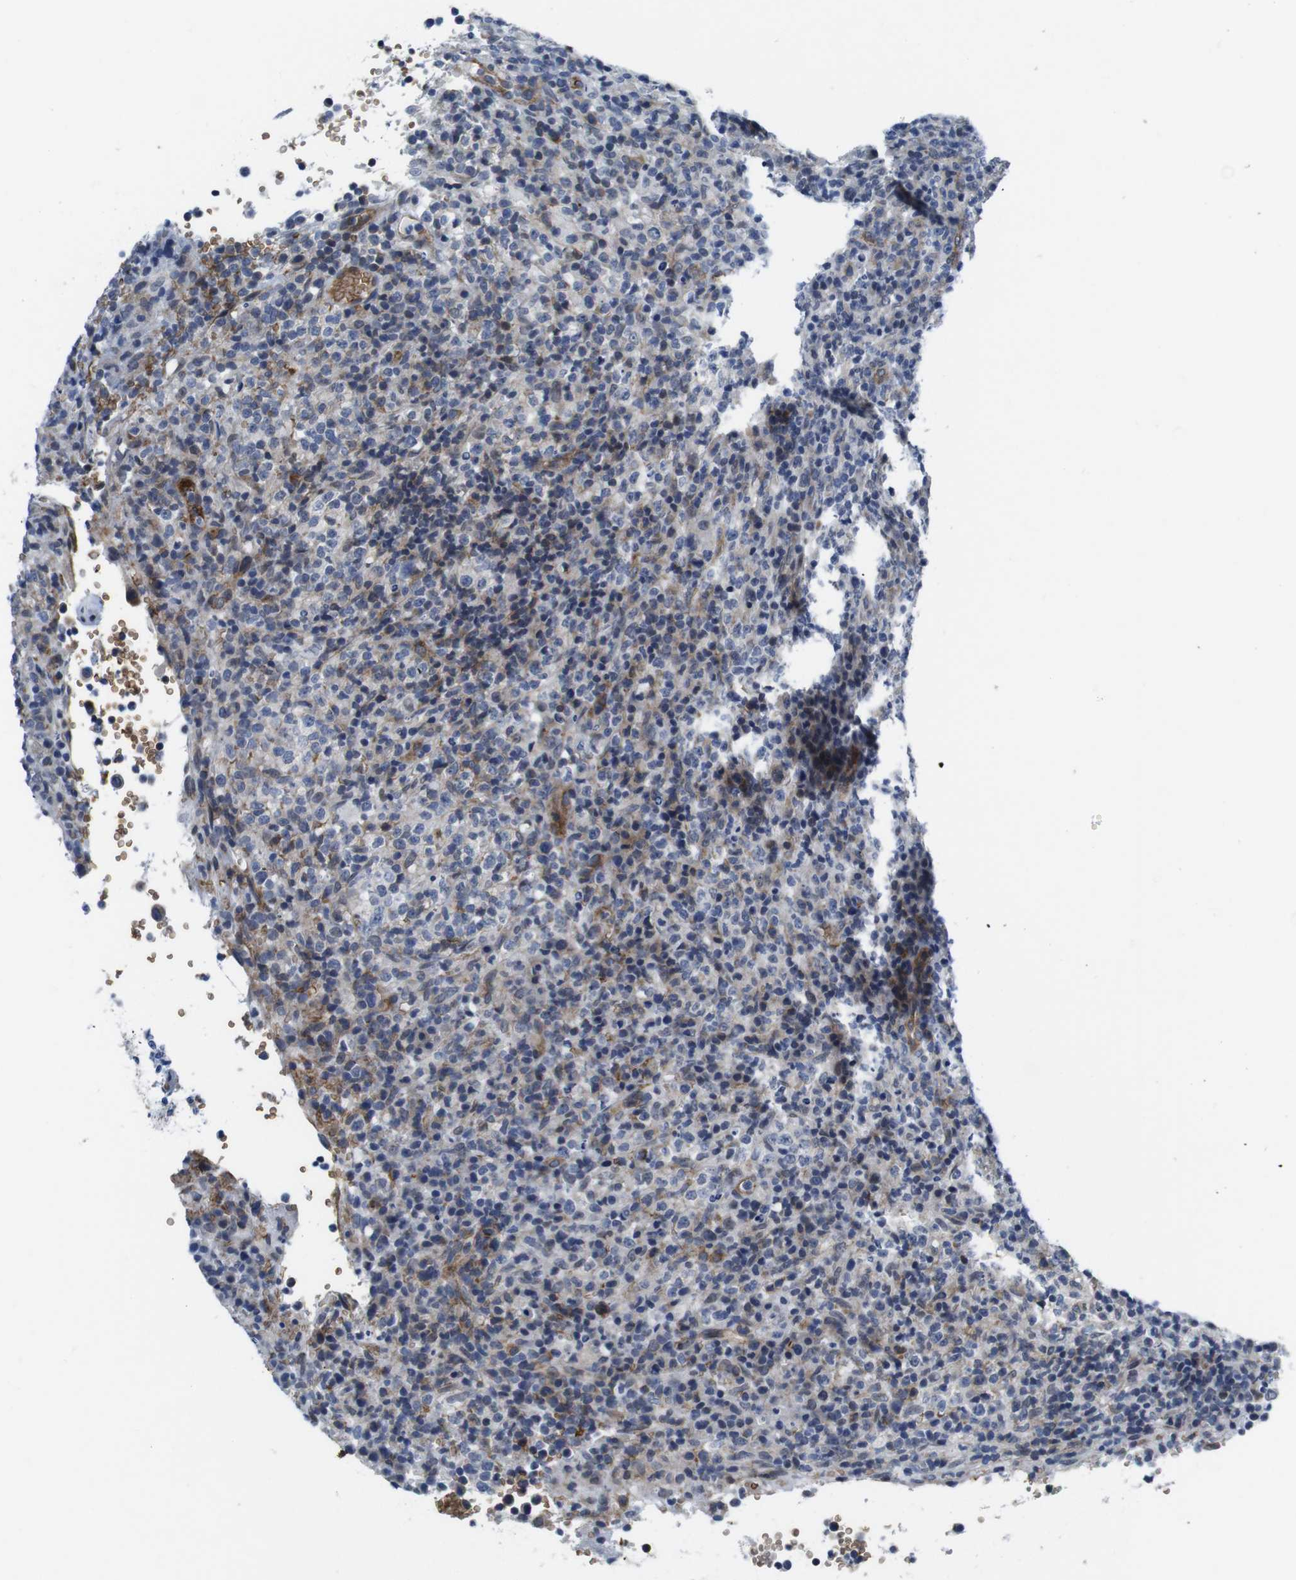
{"staining": {"intensity": "weak", "quantity": "25%-75%", "location": "cytoplasmic/membranous"}, "tissue": "lymphoma", "cell_type": "Tumor cells", "image_type": "cancer", "snomed": [{"axis": "morphology", "description": "Malignant lymphoma, non-Hodgkin's type, High grade"}, {"axis": "topography", "description": "Lymph node"}], "caption": "High-grade malignant lymphoma, non-Hodgkin's type stained with a protein marker reveals weak staining in tumor cells.", "gene": "SOCS3", "patient": {"sex": "female", "age": 76}}